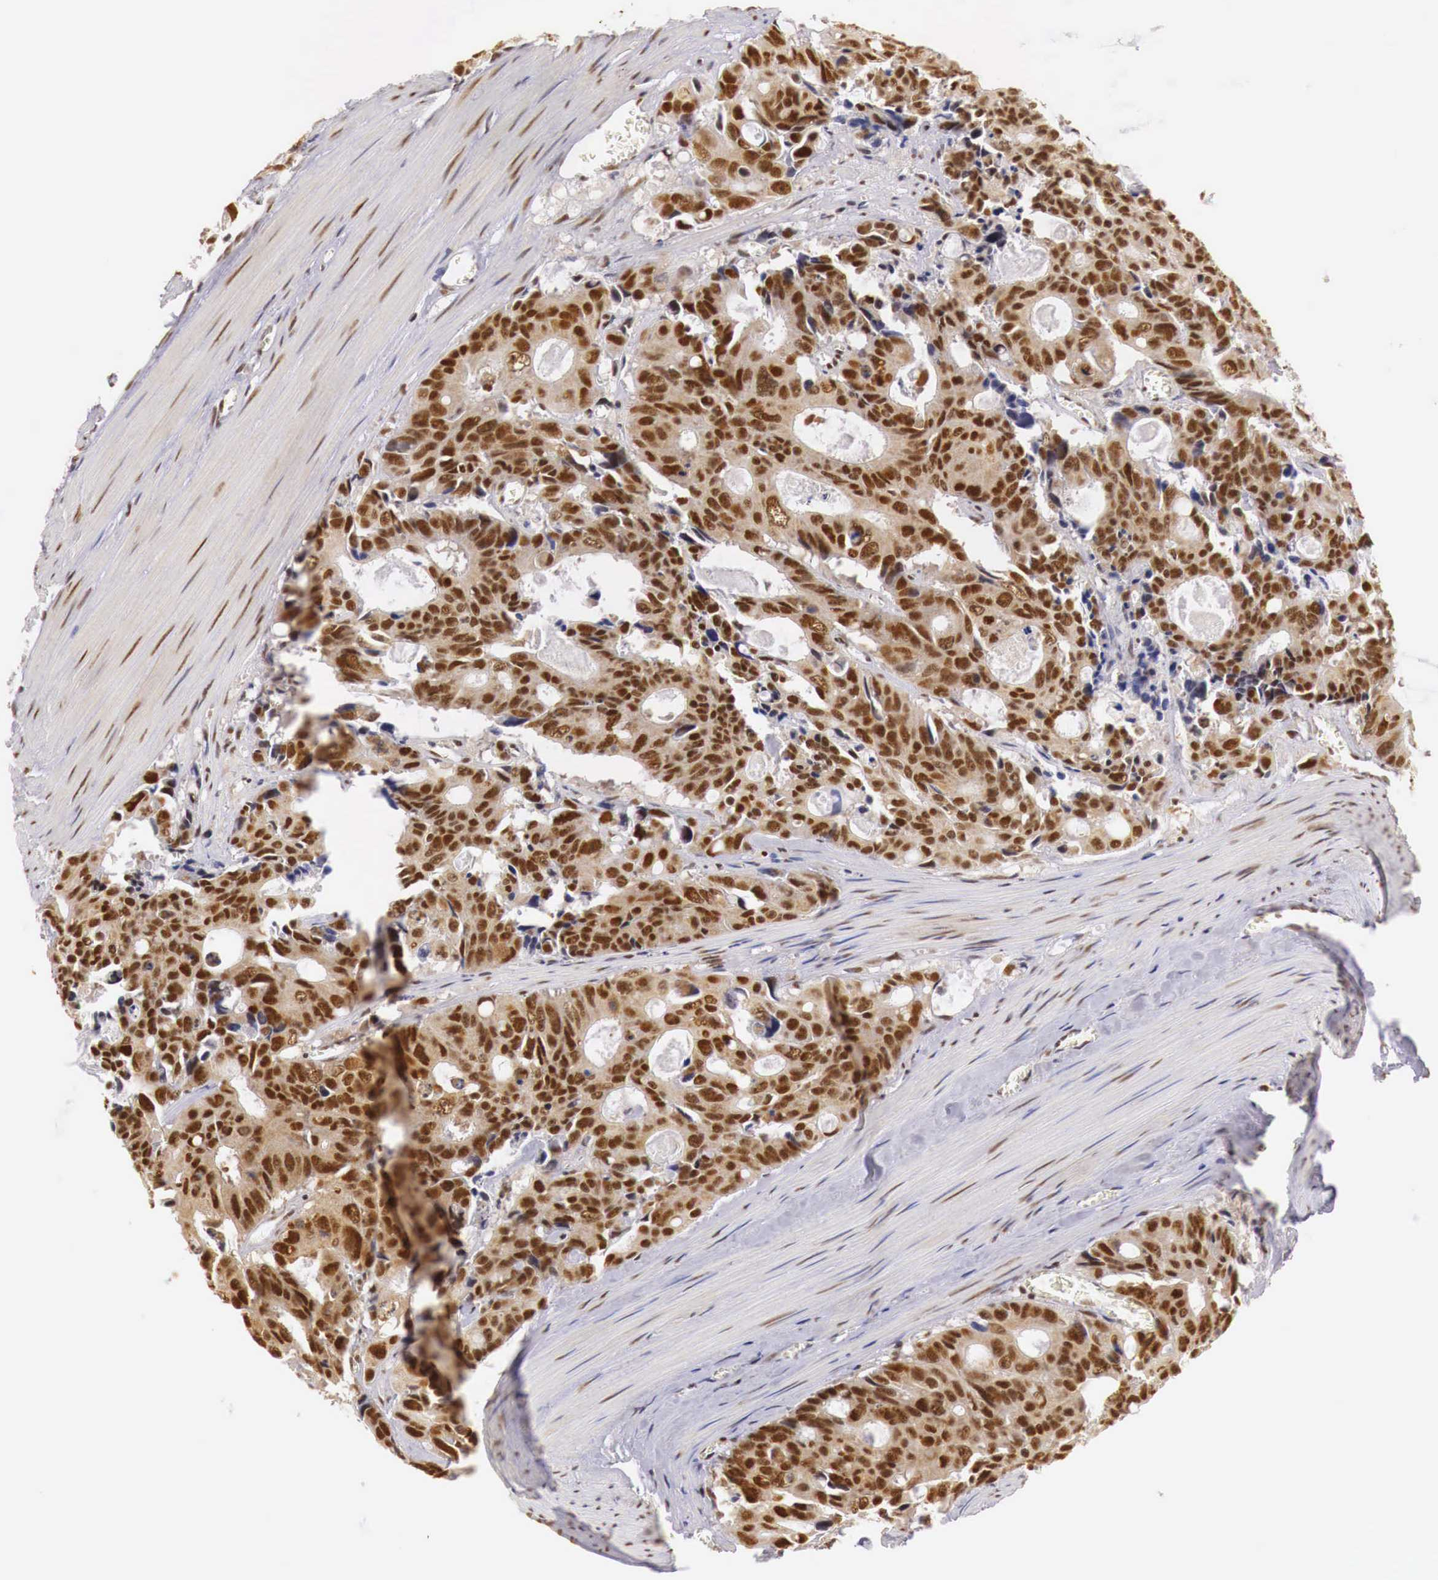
{"staining": {"intensity": "strong", "quantity": ">75%", "location": "cytoplasmic/membranous,nuclear"}, "tissue": "colorectal cancer", "cell_type": "Tumor cells", "image_type": "cancer", "snomed": [{"axis": "morphology", "description": "Adenocarcinoma, NOS"}, {"axis": "topography", "description": "Rectum"}], "caption": "Colorectal adenocarcinoma stained for a protein displays strong cytoplasmic/membranous and nuclear positivity in tumor cells. (DAB (3,3'-diaminobenzidine) IHC with brightfield microscopy, high magnification).", "gene": "GPKOW", "patient": {"sex": "male", "age": 76}}